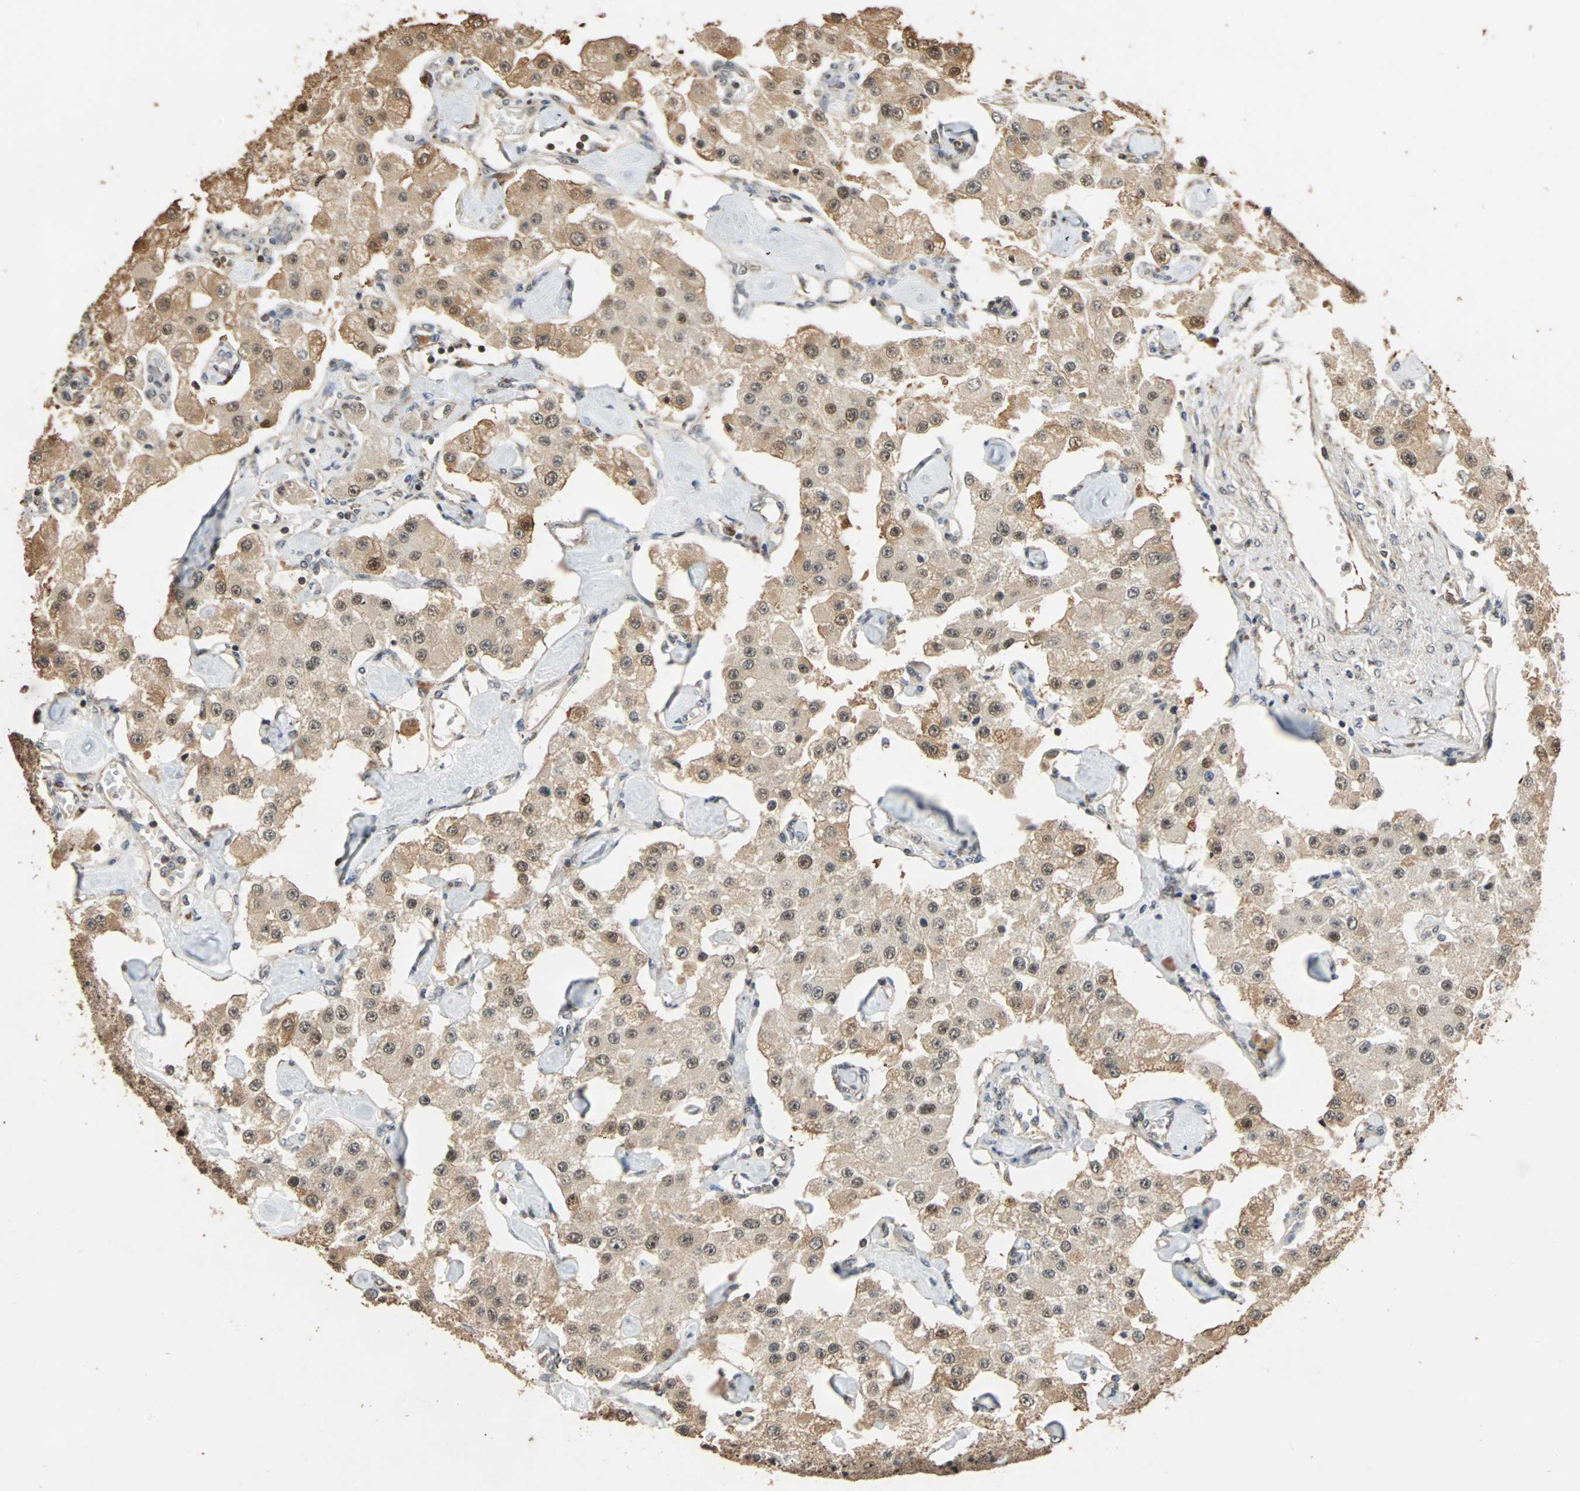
{"staining": {"intensity": "moderate", "quantity": ">75%", "location": "cytoplasmic/membranous,nuclear"}, "tissue": "carcinoid", "cell_type": "Tumor cells", "image_type": "cancer", "snomed": [{"axis": "morphology", "description": "Carcinoid, malignant, NOS"}, {"axis": "topography", "description": "Pancreas"}], "caption": "Carcinoid stained with a protein marker exhibits moderate staining in tumor cells.", "gene": "CDC5L", "patient": {"sex": "male", "age": 41}}